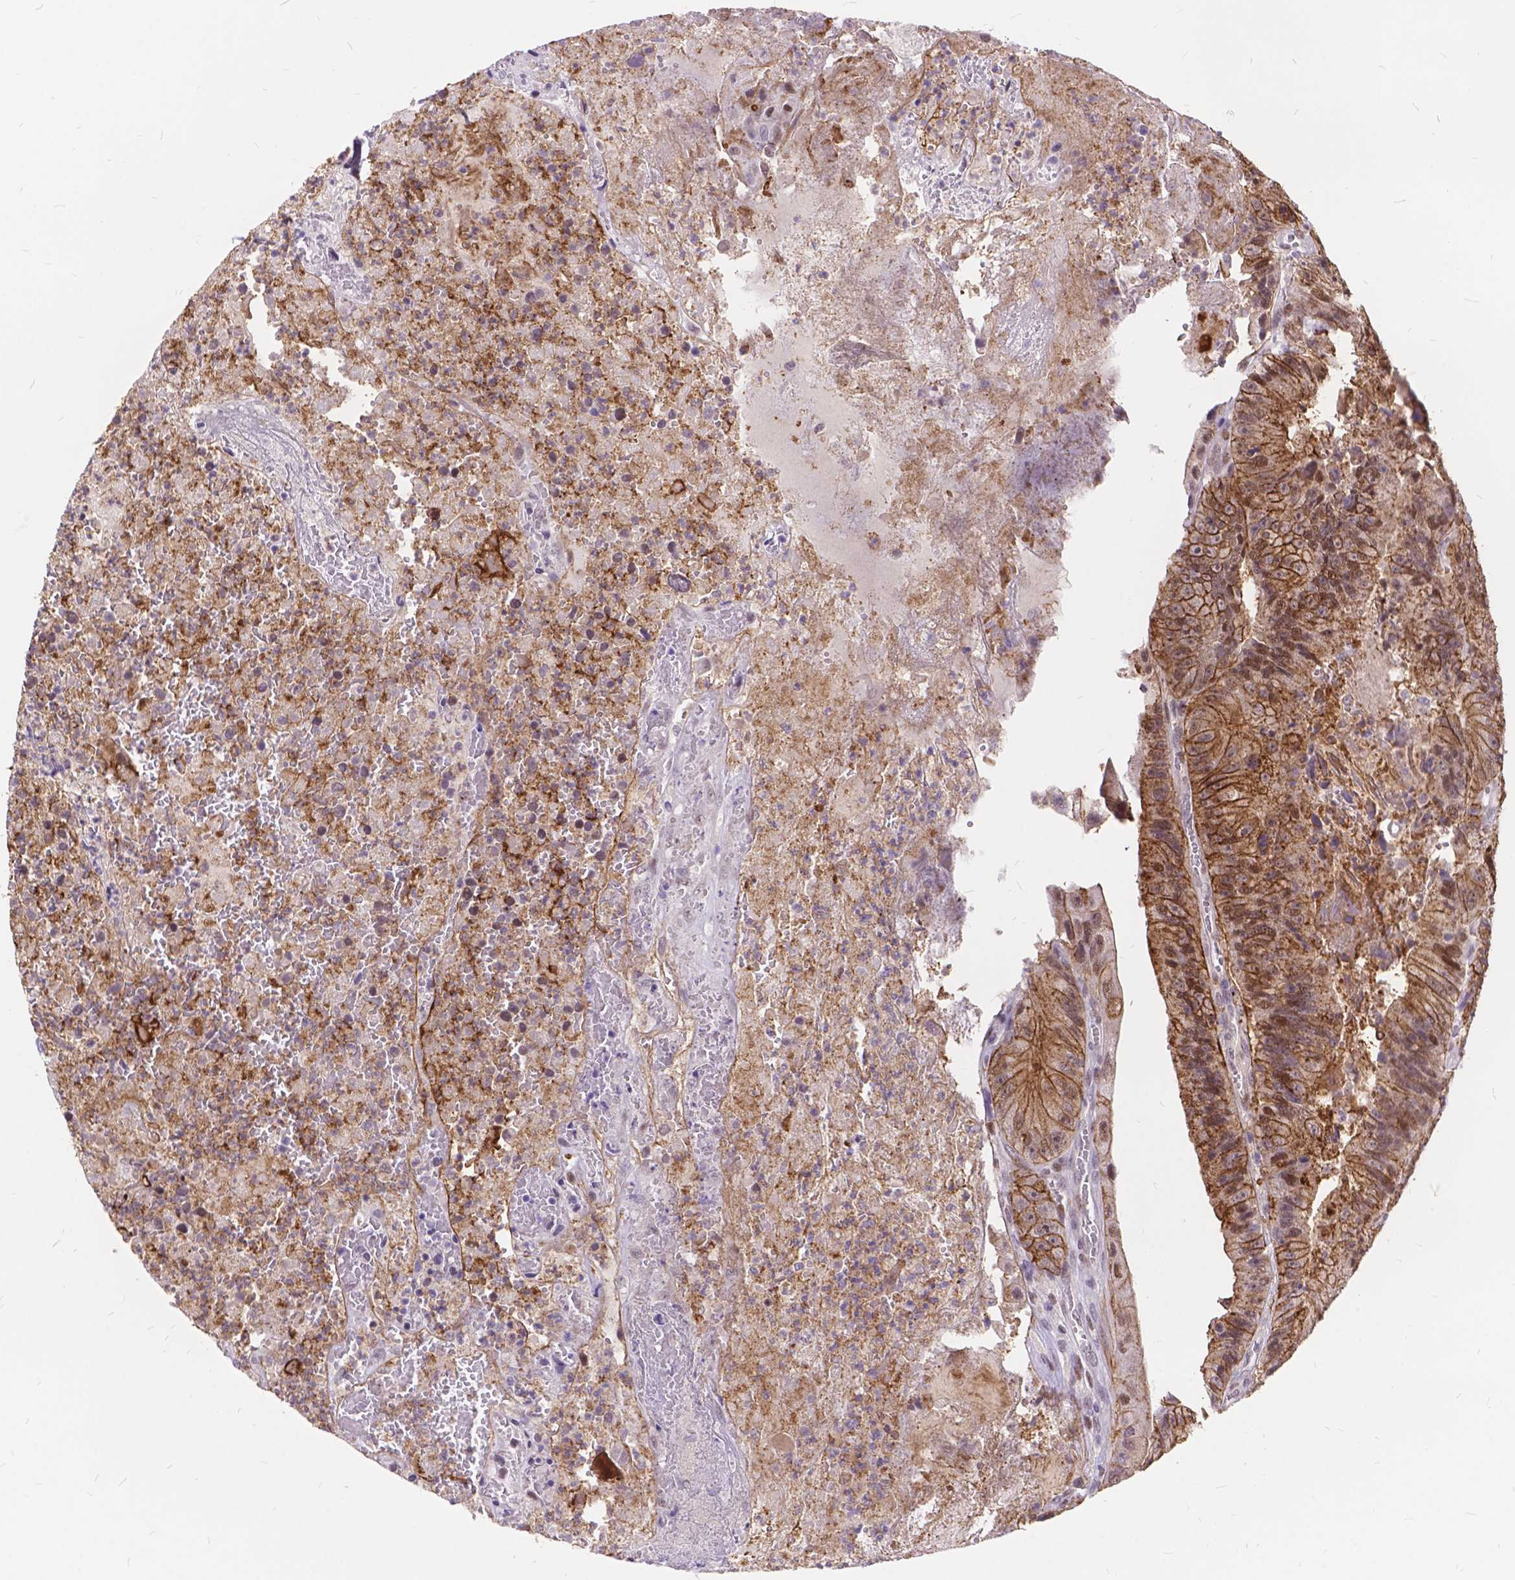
{"staining": {"intensity": "strong", "quantity": "<25%", "location": "cytoplasmic/membranous"}, "tissue": "colorectal cancer", "cell_type": "Tumor cells", "image_type": "cancer", "snomed": [{"axis": "morphology", "description": "Adenocarcinoma, NOS"}, {"axis": "topography", "description": "Colon"}], "caption": "High-magnification brightfield microscopy of adenocarcinoma (colorectal) stained with DAB (brown) and counterstained with hematoxylin (blue). tumor cells exhibit strong cytoplasmic/membranous expression is present in about<25% of cells. Nuclei are stained in blue.", "gene": "MAN2C1", "patient": {"sex": "female", "age": 86}}